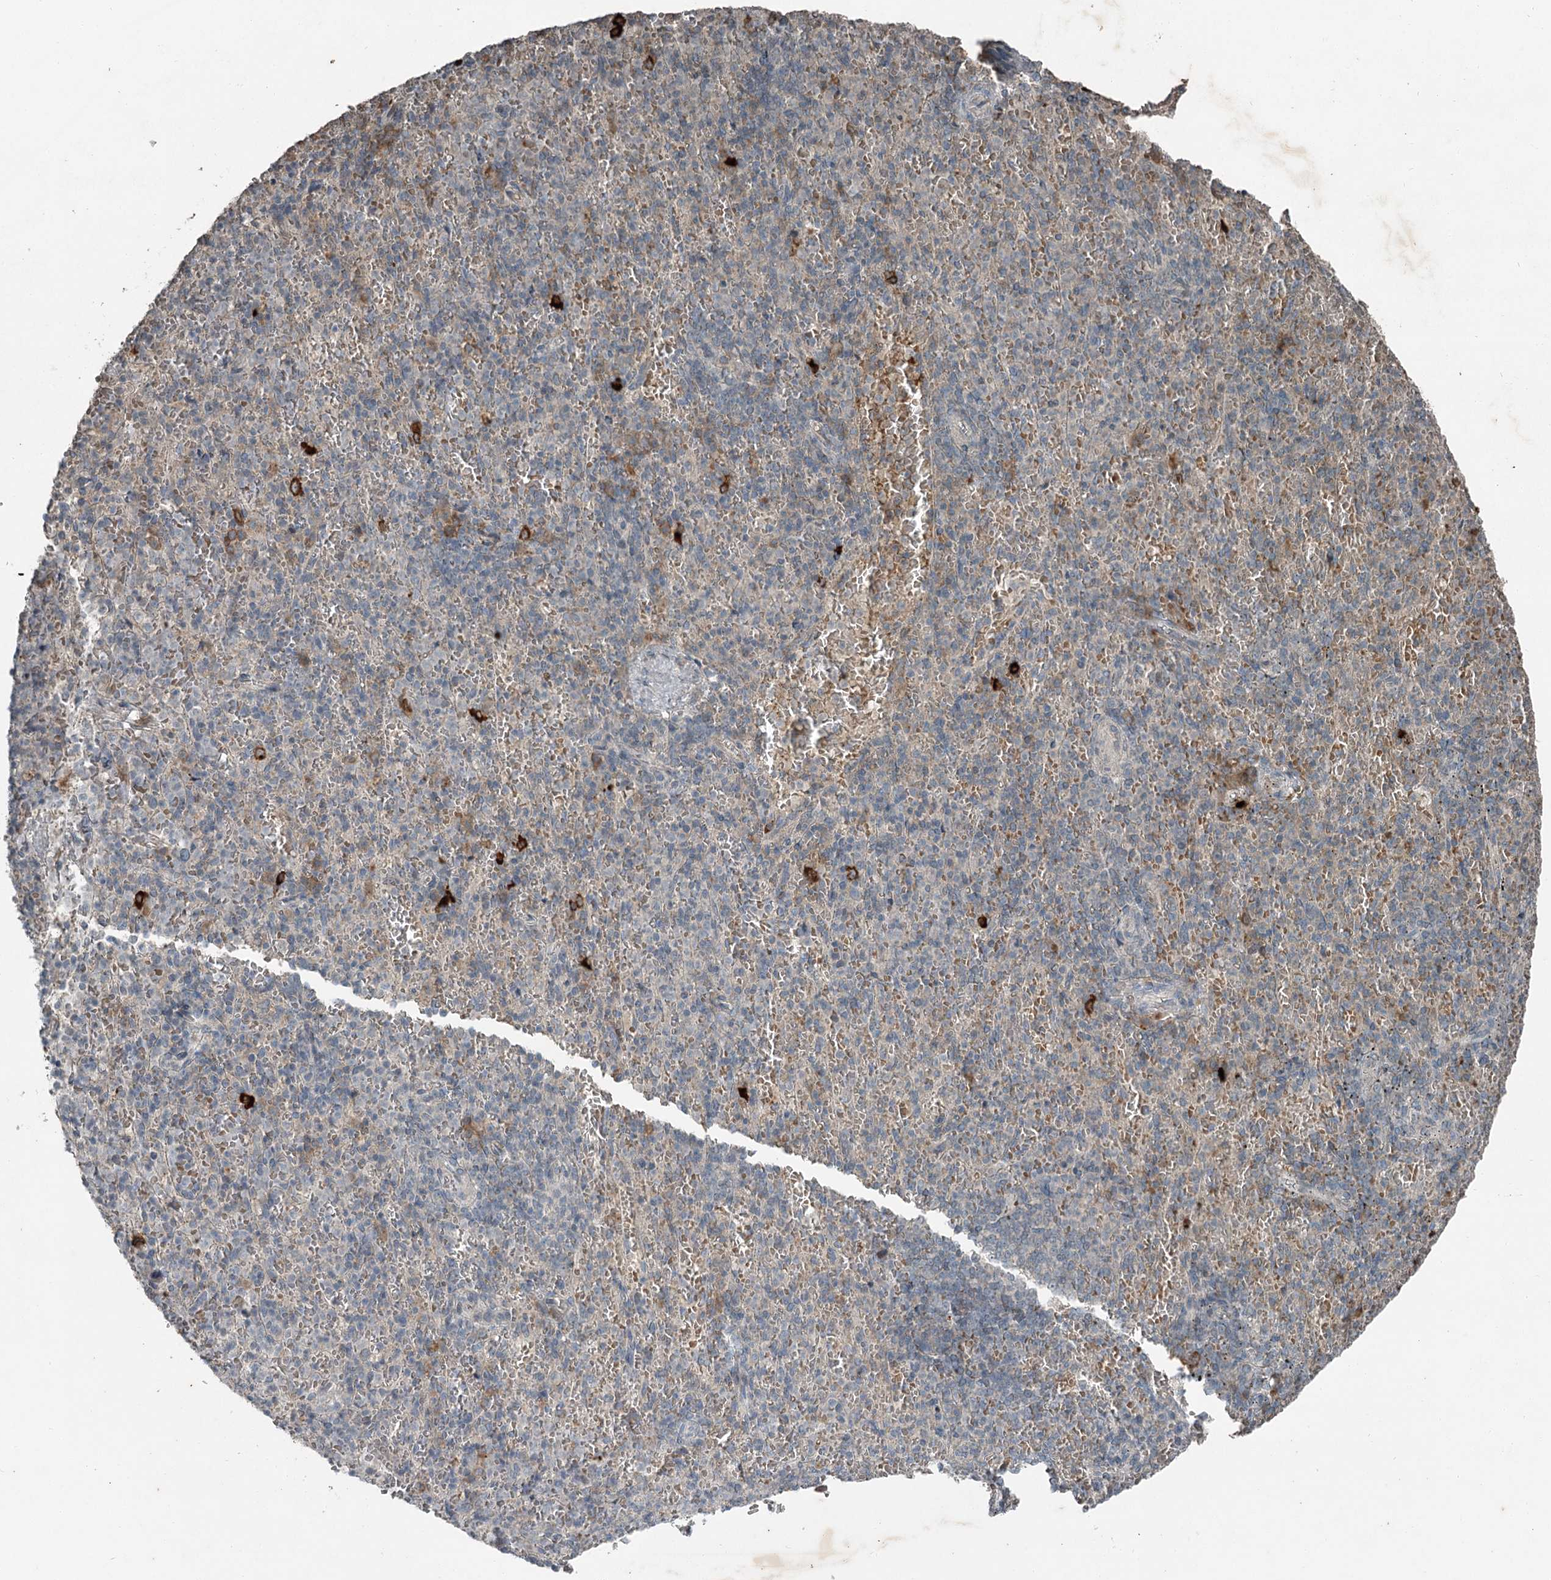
{"staining": {"intensity": "strong", "quantity": "<25%", "location": "cytoplasmic/membranous"}, "tissue": "spleen", "cell_type": "Cells in red pulp", "image_type": "normal", "snomed": [{"axis": "morphology", "description": "Normal tissue, NOS"}, {"axis": "topography", "description": "Spleen"}], "caption": "The photomicrograph reveals immunohistochemical staining of normal spleen. There is strong cytoplasmic/membranous positivity is identified in about <25% of cells in red pulp.", "gene": "SLC39A8", "patient": {"sex": "female", "age": 74}}